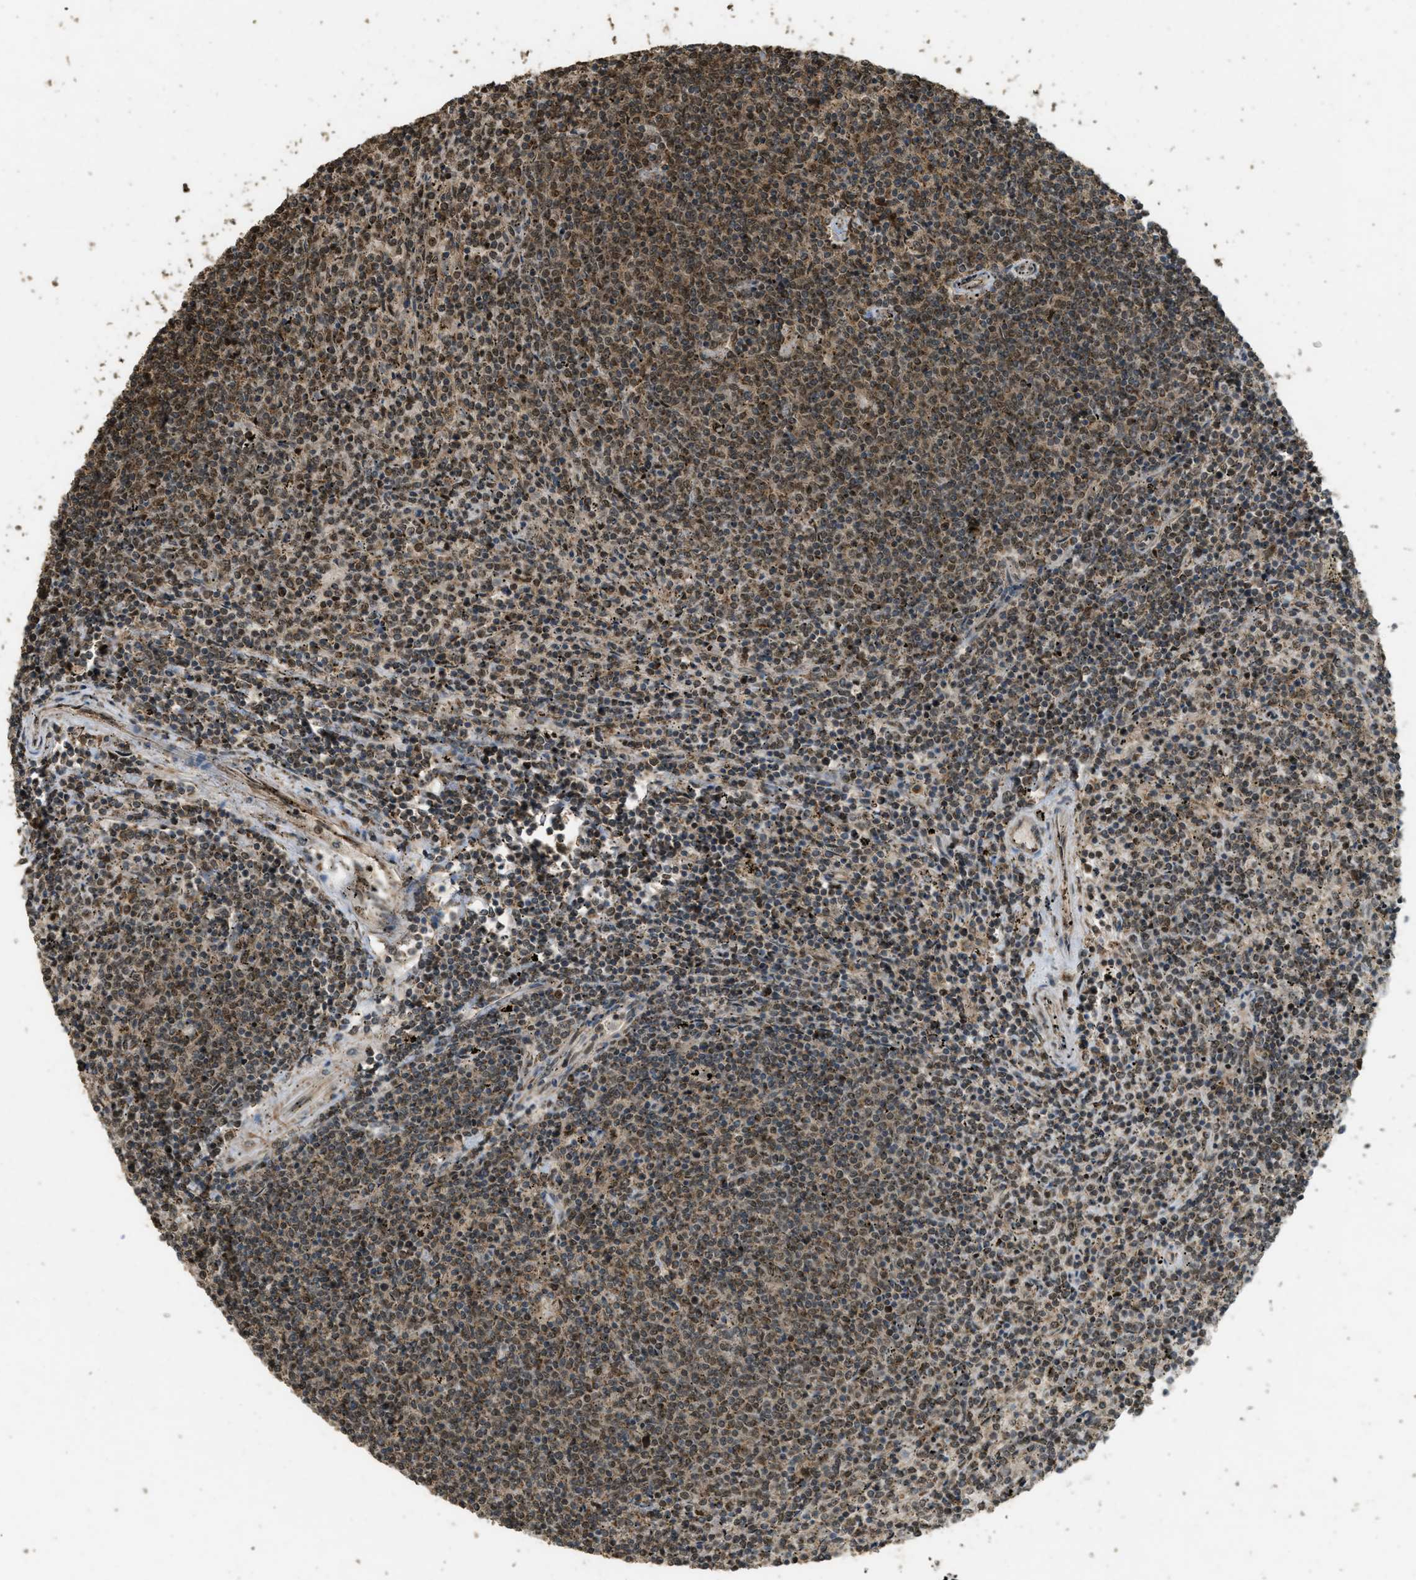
{"staining": {"intensity": "moderate", "quantity": "25%-75%", "location": "nuclear"}, "tissue": "lymphoma", "cell_type": "Tumor cells", "image_type": "cancer", "snomed": [{"axis": "morphology", "description": "Malignant lymphoma, non-Hodgkin's type, Low grade"}, {"axis": "topography", "description": "Spleen"}], "caption": "There is medium levels of moderate nuclear positivity in tumor cells of malignant lymphoma, non-Hodgkin's type (low-grade), as demonstrated by immunohistochemical staining (brown color).", "gene": "CTPS1", "patient": {"sex": "female", "age": 50}}